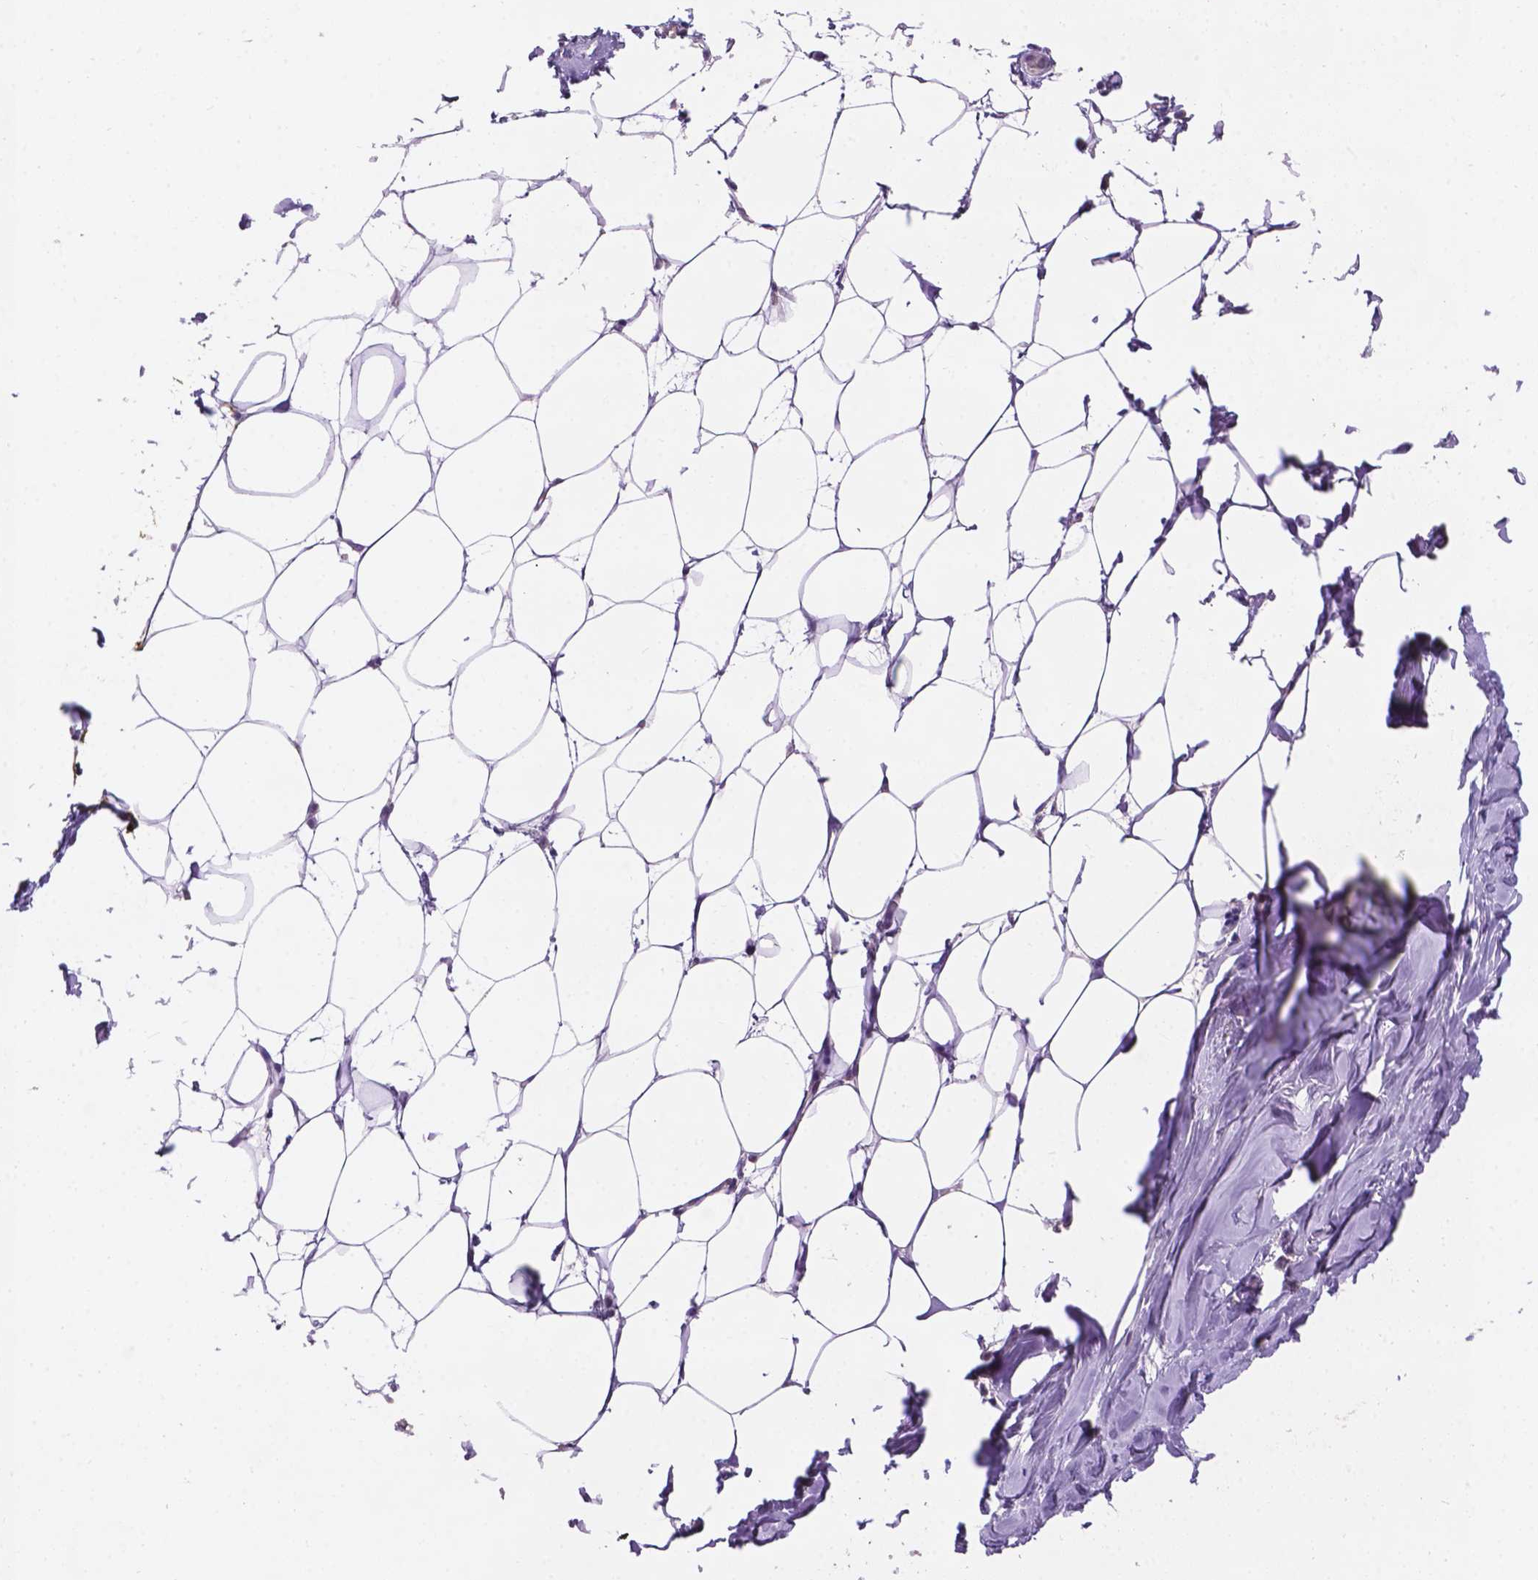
{"staining": {"intensity": "negative", "quantity": "none", "location": "none"}, "tissue": "breast", "cell_type": "Adipocytes", "image_type": "normal", "snomed": [{"axis": "morphology", "description": "Normal tissue, NOS"}, {"axis": "topography", "description": "Breast"}], "caption": "Immunohistochemistry of unremarkable human breast displays no expression in adipocytes.", "gene": "GXYLT2", "patient": {"sex": "female", "age": 27}}